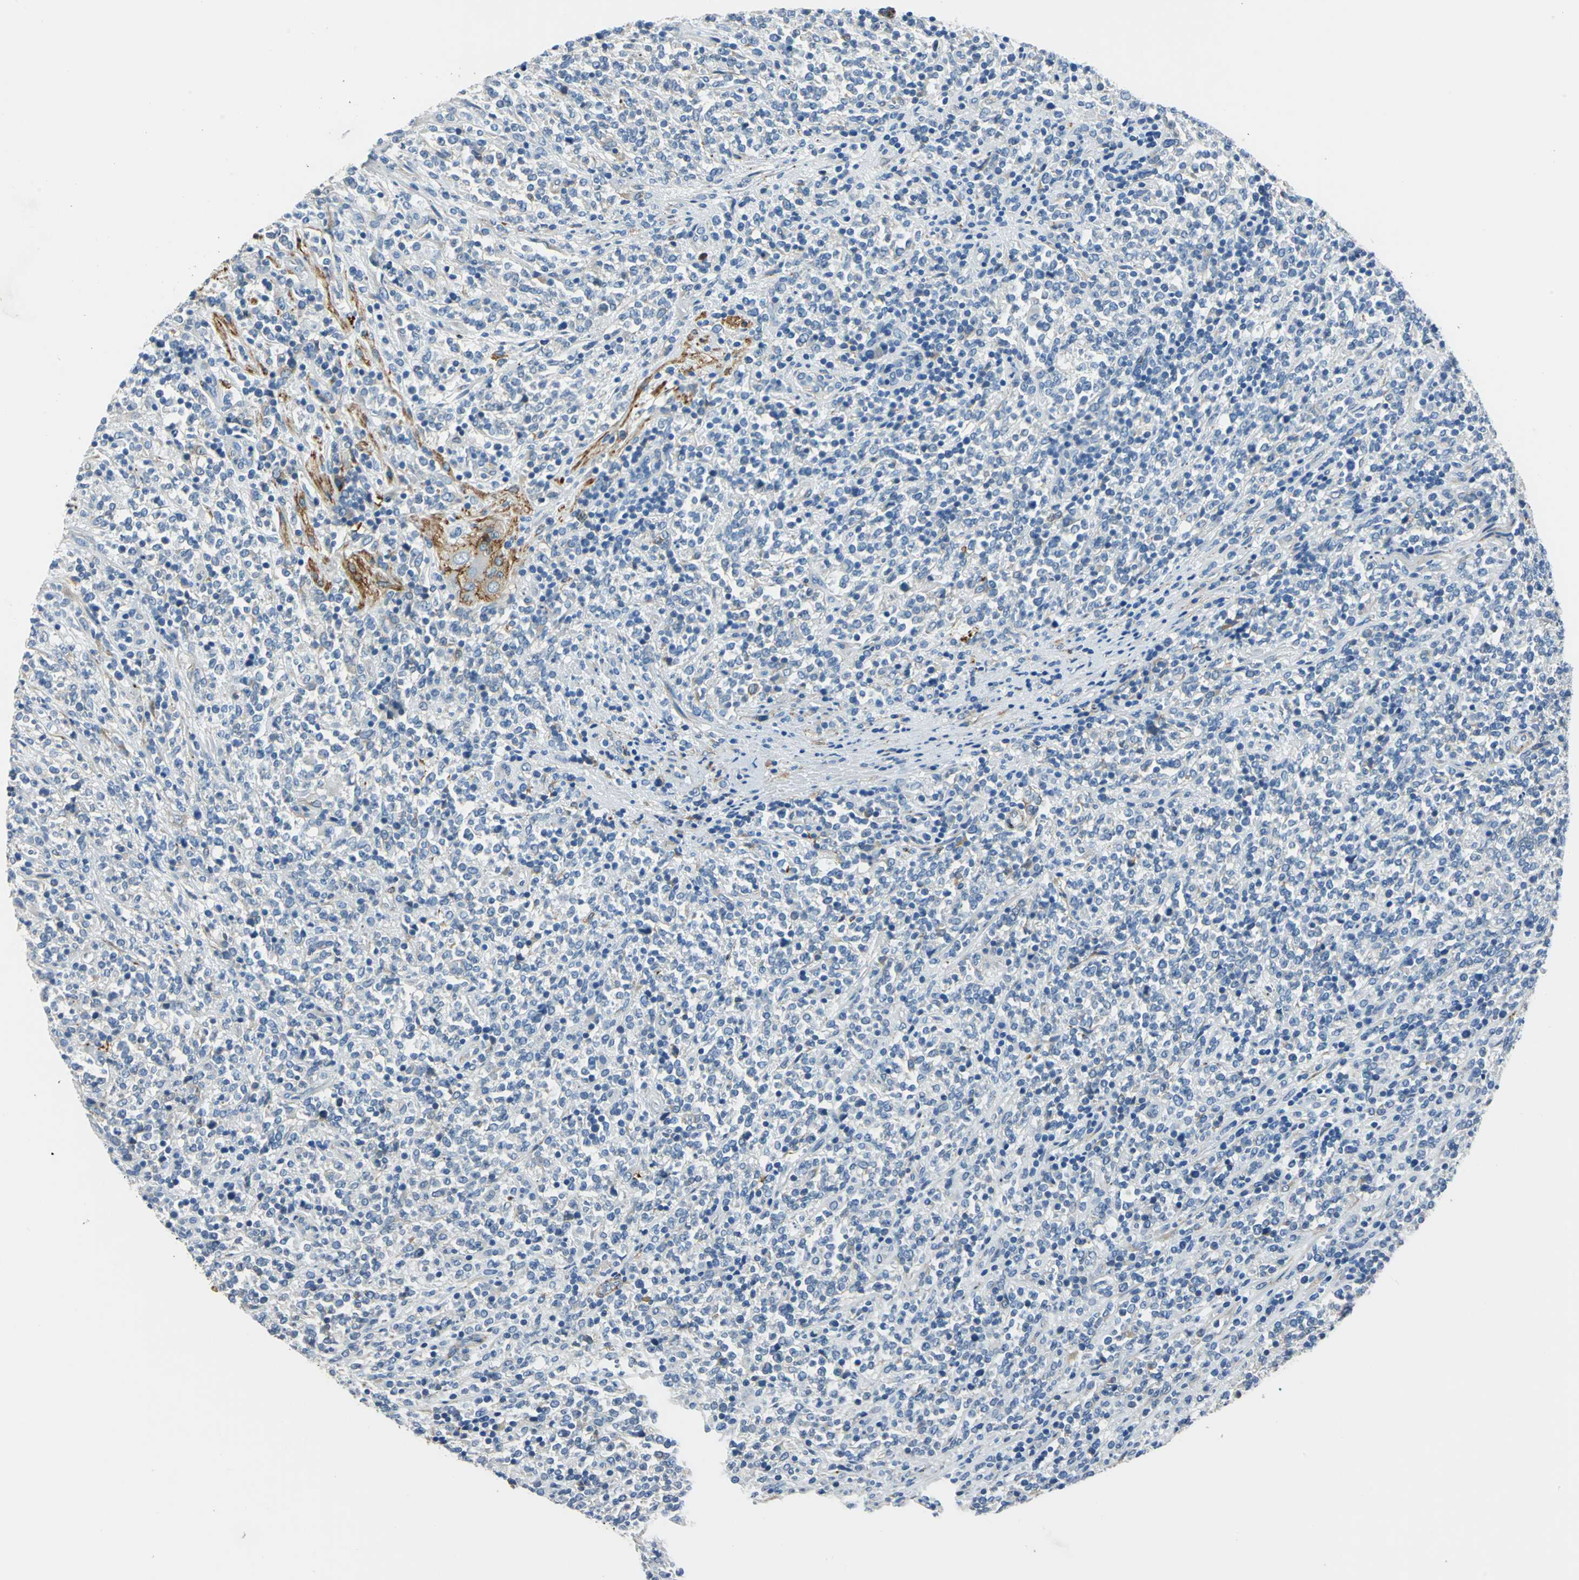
{"staining": {"intensity": "negative", "quantity": "none", "location": "none"}, "tissue": "lymphoma", "cell_type": "Tumor cells", "image_type": "cancer", "snomed": [{"axis": "morphology", "description": "Malignant lymphoma, non-Hodgkin's type, High grade"}, {"axis": "topography", "description": "Soft tissue"}], "caption": "A photomicrograph of human malignant lymphoma, non-Hodgkin's type (high-grade) is negative for staining in tumor cells. (Stains: DAB (3,3'-diaminobenzidine) immunohistochemistry (IHC) with hematoxylin counter stain, Microscopy: brightfield microscopy at high magnification).", "gene": "AKAP12", "patient": {"sex": "male", "age": 18}}